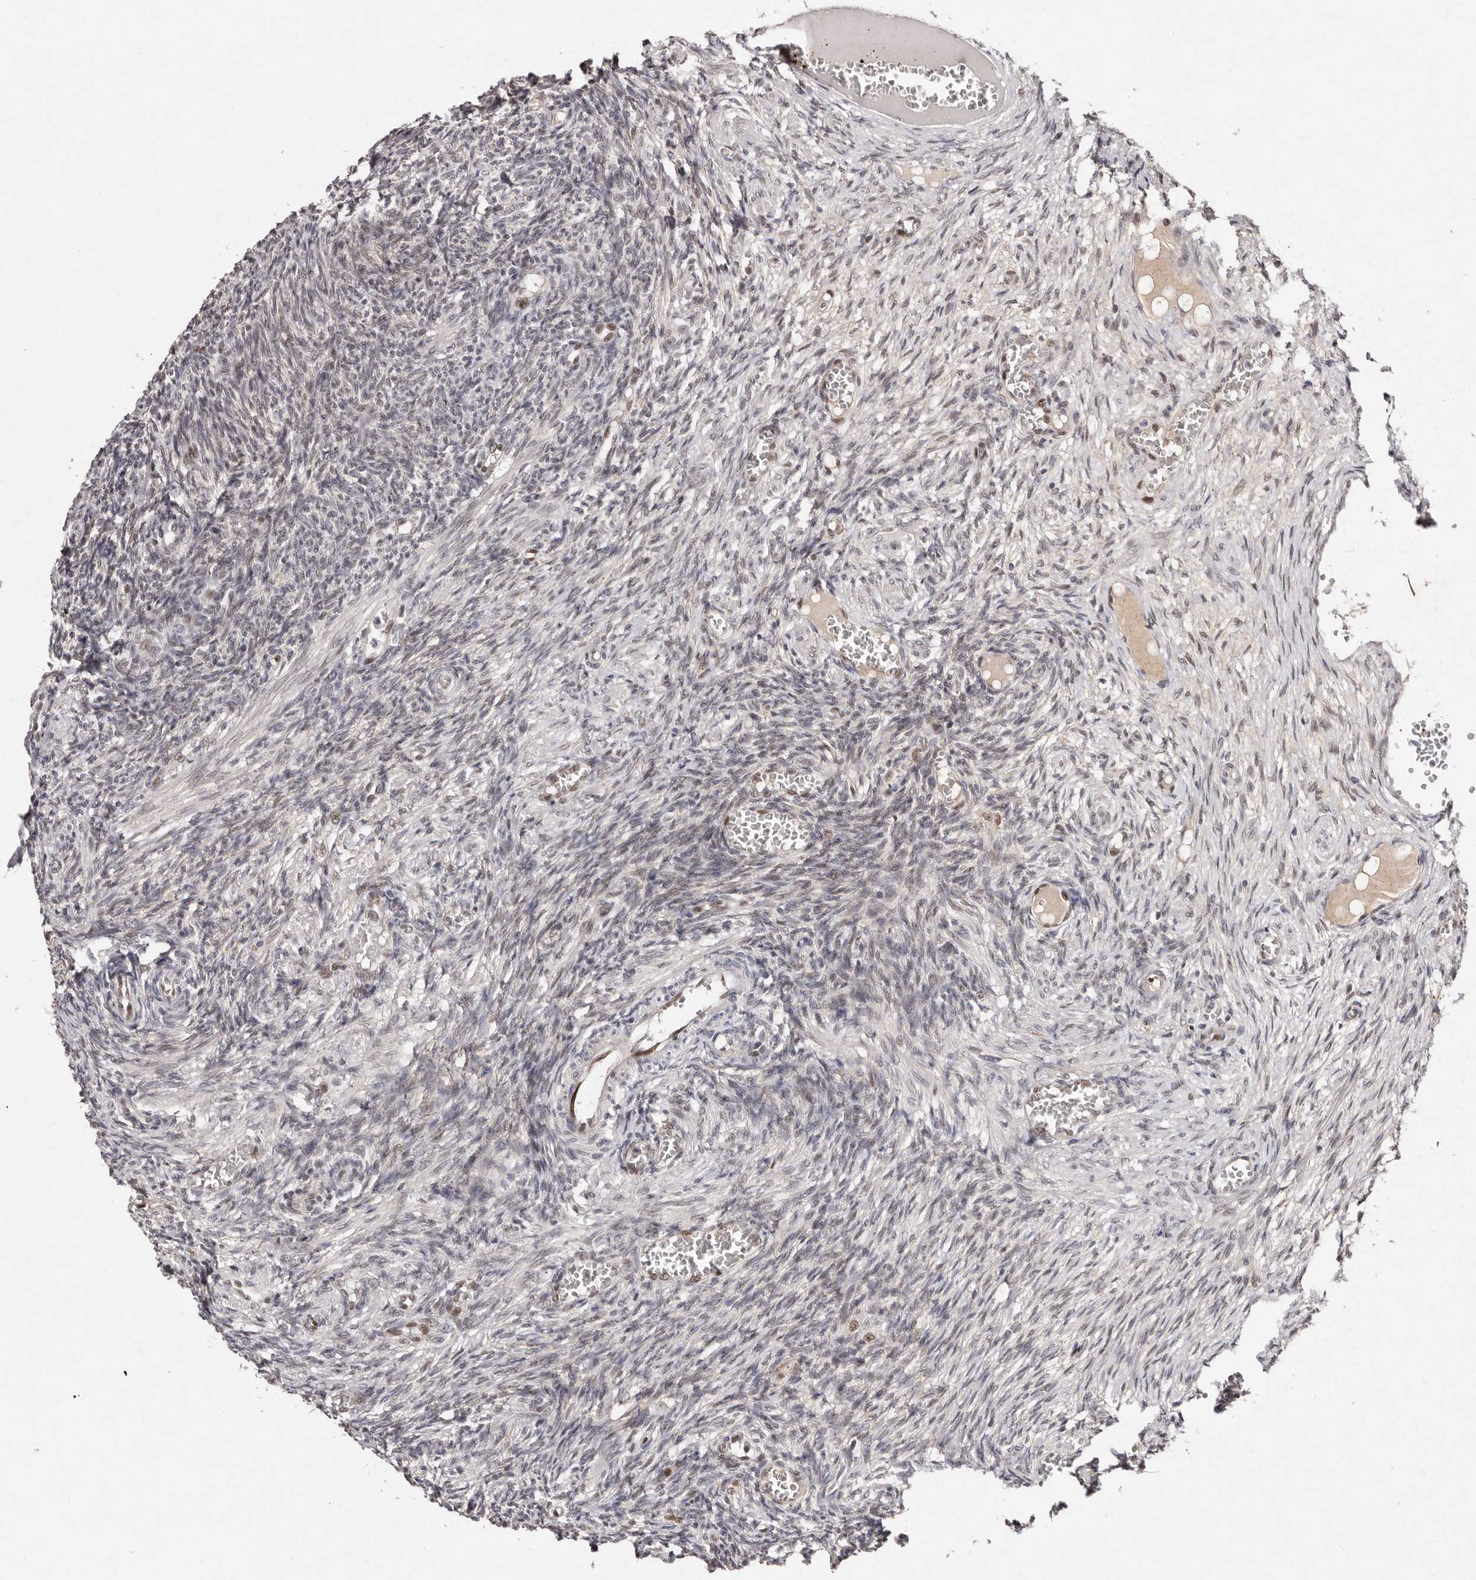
{"staining": {"intensity": "negative", "quantity": "none", "location": "none"}, "tissue": "ovary", "cell_type": "Ovarian stroma cells", "image_type": "normal", "snomed": [{"axis": "morphology", "description": "Normal tissue, NOS"}, {"axis": "topography", "description": "Ovary"}], "caption": "A high-resolution photomicrograph shows immunohistochemistry (IHC) staining of unremarkable ovary, which demonstrates no significant expression in ovarian stroma cells.", "gene": "KLF7", "patient": {"sex": "female", "age": 27}}